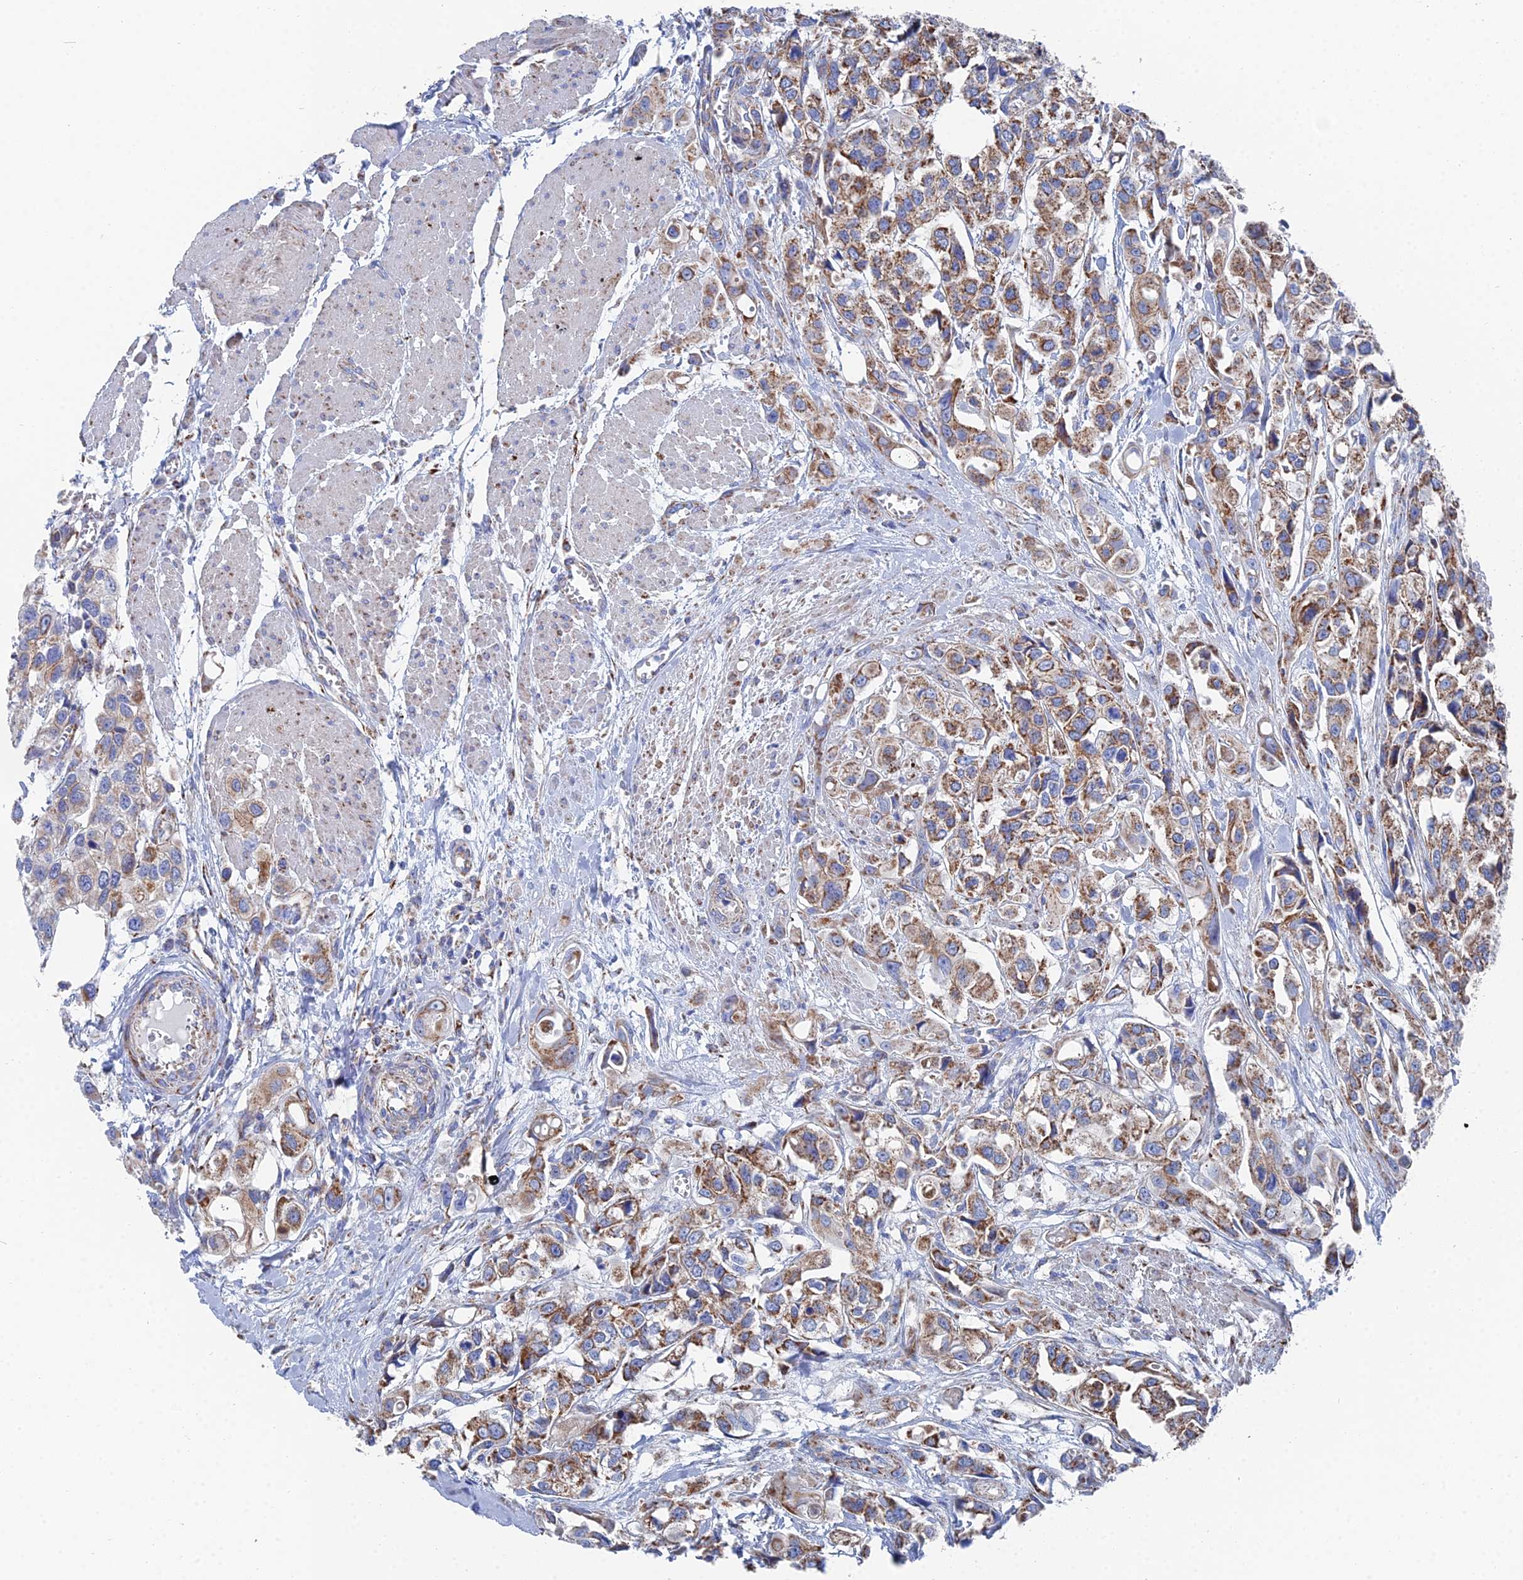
{"staining": {"intensity": "moderate", "quantity": ">75%", "location": "cytoplasmic/membranous"}, "tissue": "urothelial cancer", "cell_type": "Tumor cells", "image_type": "cancer", "snomed": [{"axis": "morphology", "description": "Urothelial carcinoma, High grade"}, {"axis": "topography", "description": "Urinary bladder"}], "caption": "Immunohistochemistry (IHC) photomicrograph of neoplastic tissue: high-grade urothelial carcinoma stained using immunohistochemistry reveals medium levels of moderate protein expression localized specifically in the cytoplasmic/membranous of tumor cells, appearing as a cytoplasmic/membranous brown color.", "gene": "IFT80", "patient": {"sex": "male", "age": 67}}